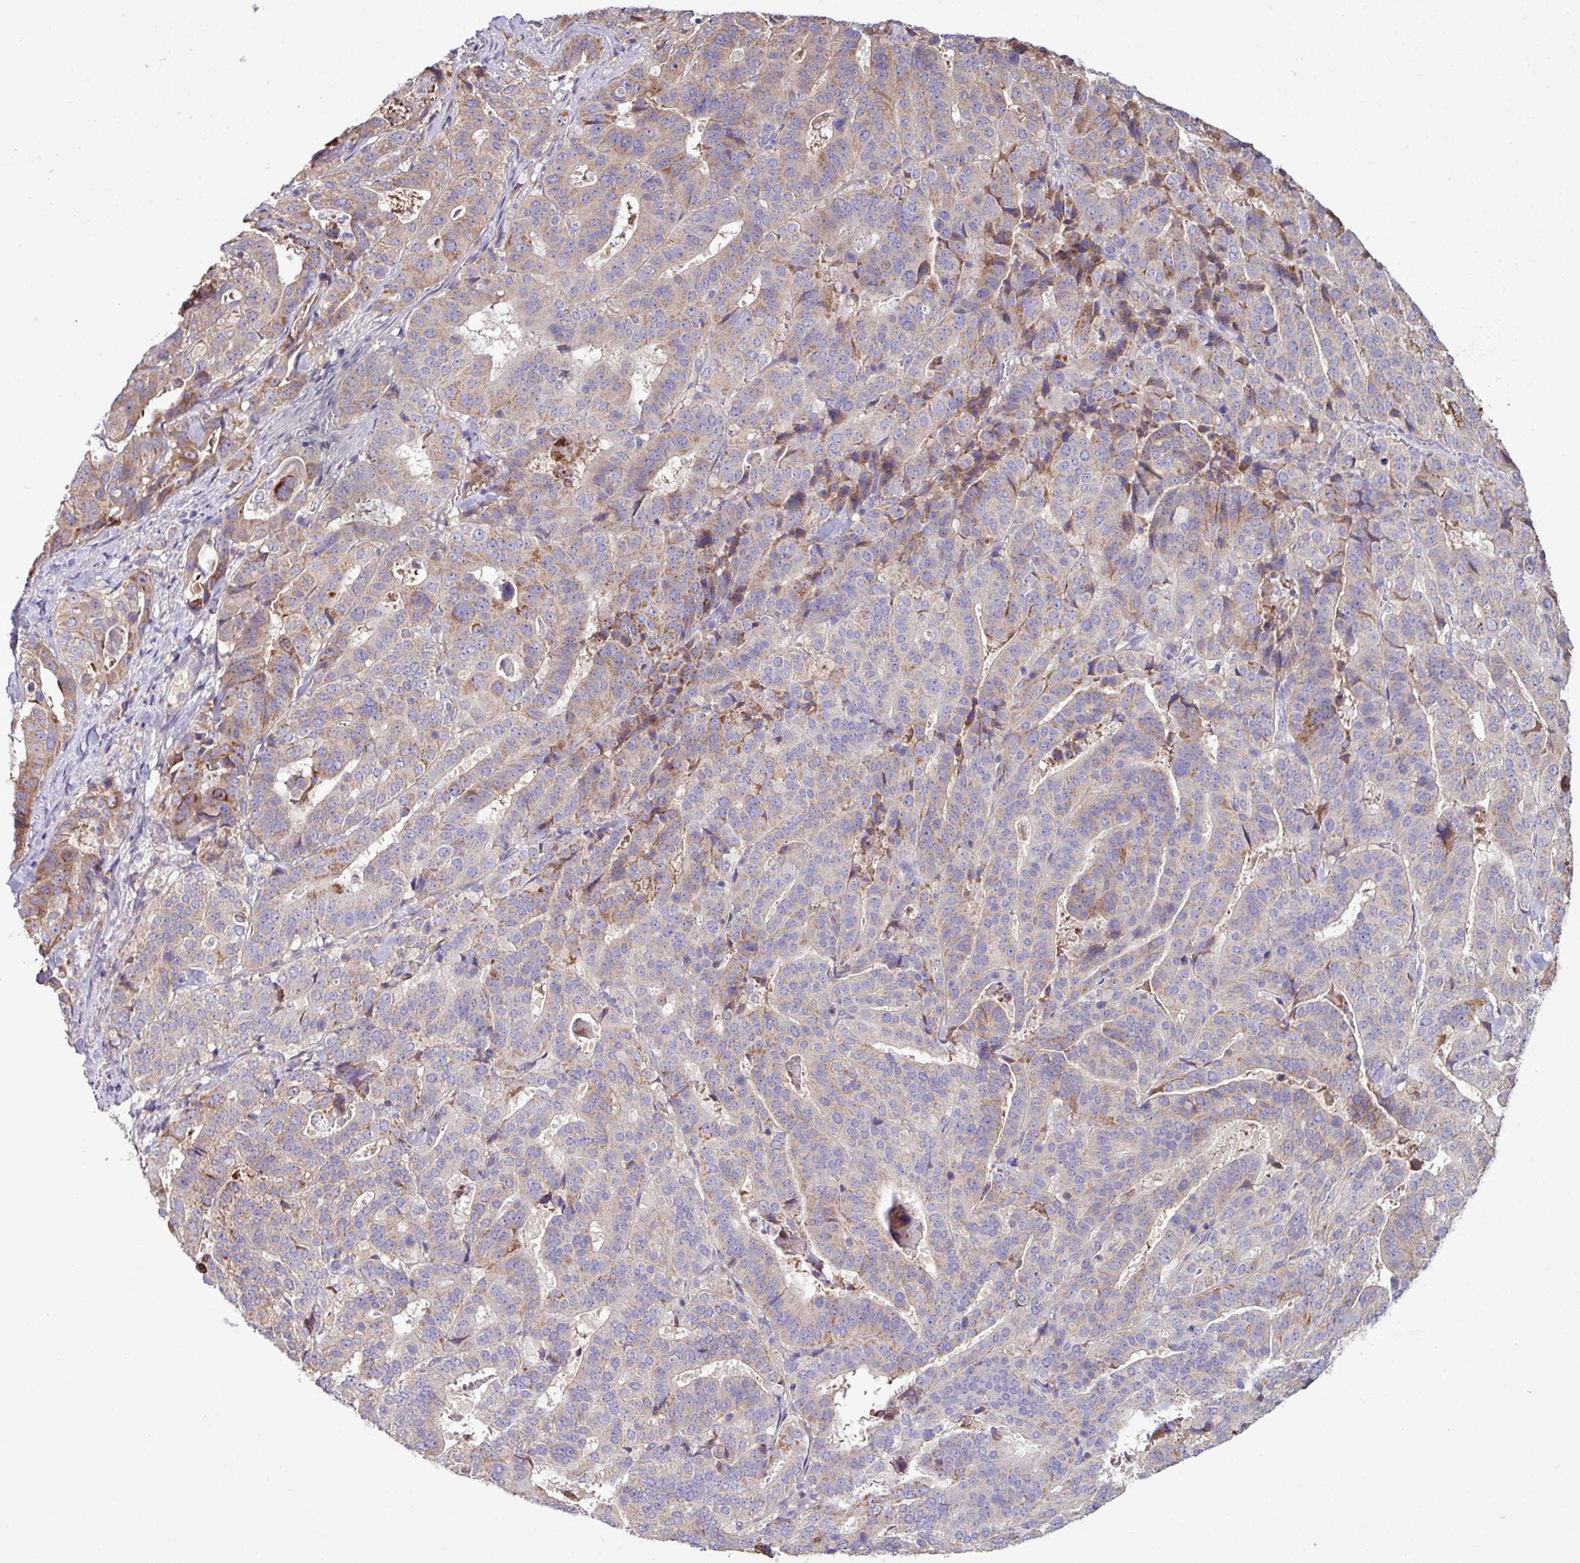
{"staining": {"intensity": "moderate", "quantity": "25%-75%", "location": "cytoplasmic/membranous"}, "tissue": "stomach cancer", "cell_type": "Tumor cells", "image_type": "cancer", "snomed": [{"axis": "morphology", "description": "Adenocarcinoma, NOS"}, {"axis": "topography", "description": "Stomach"}], "caption": "Human stomach cancer stained with a brown dye shows moderate cytoplasmic/membranous positive expression in approximately 25%-75% of tumor cells.", "gene": "AGAP5", "patient": {"sex": "male", "age": 48}}